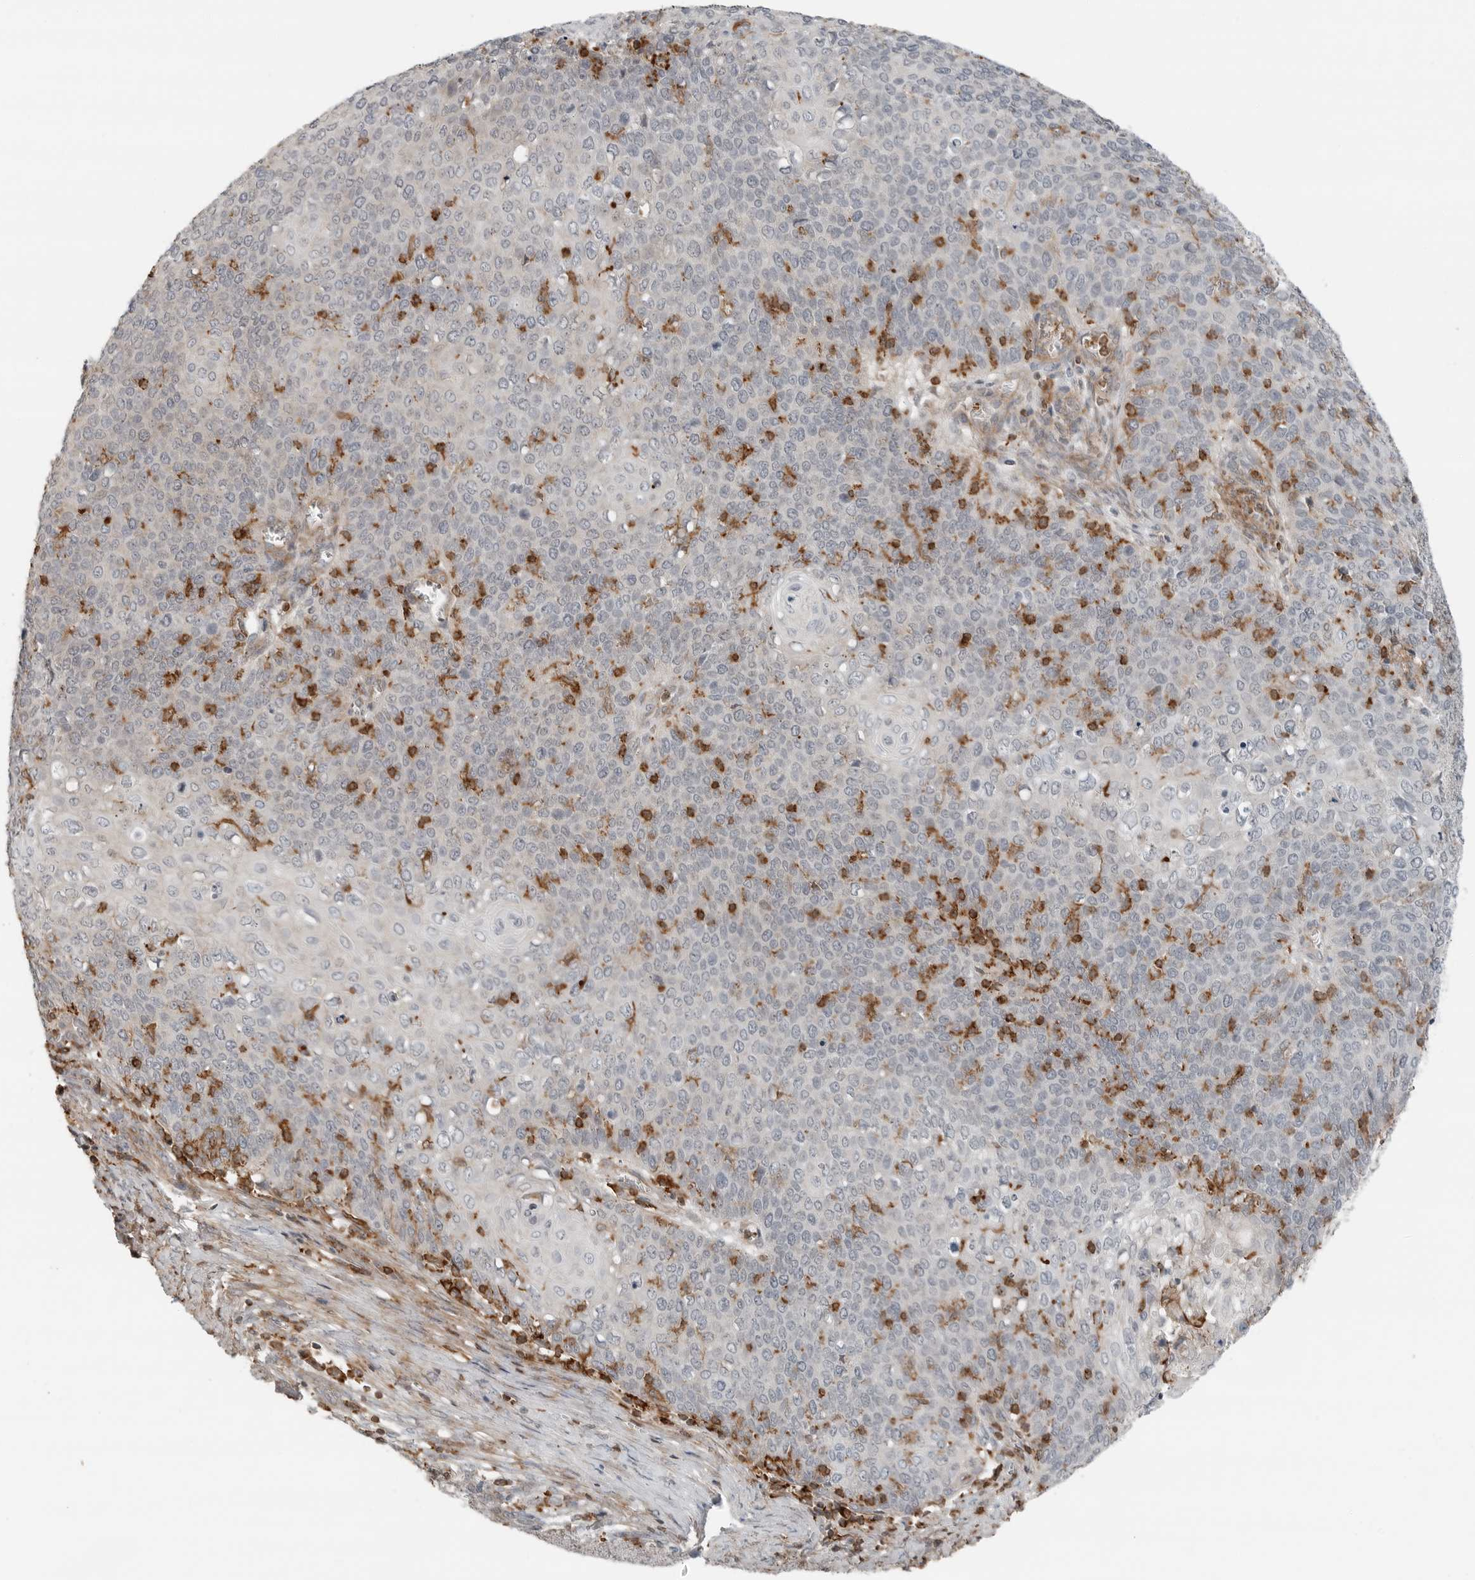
{"staining": {"intensity": "negative", "quantity": "none", "location": "none"}, "tissue": "cervical cancer", "cell_type": "Tumor cells", "image_type": "cancer", "snomed": [{"axis": "morphology", "description": "Squamous cell carcinoma, NOS"}, {"axis": "topography", "description": "Cervix"}], "caption": "Tumor cells are negative for protein expression in human cervical cancer (squamous cell carcinoma).", "gene": "LEFTY2", "patient": {"sex": "female", "age": 39}}